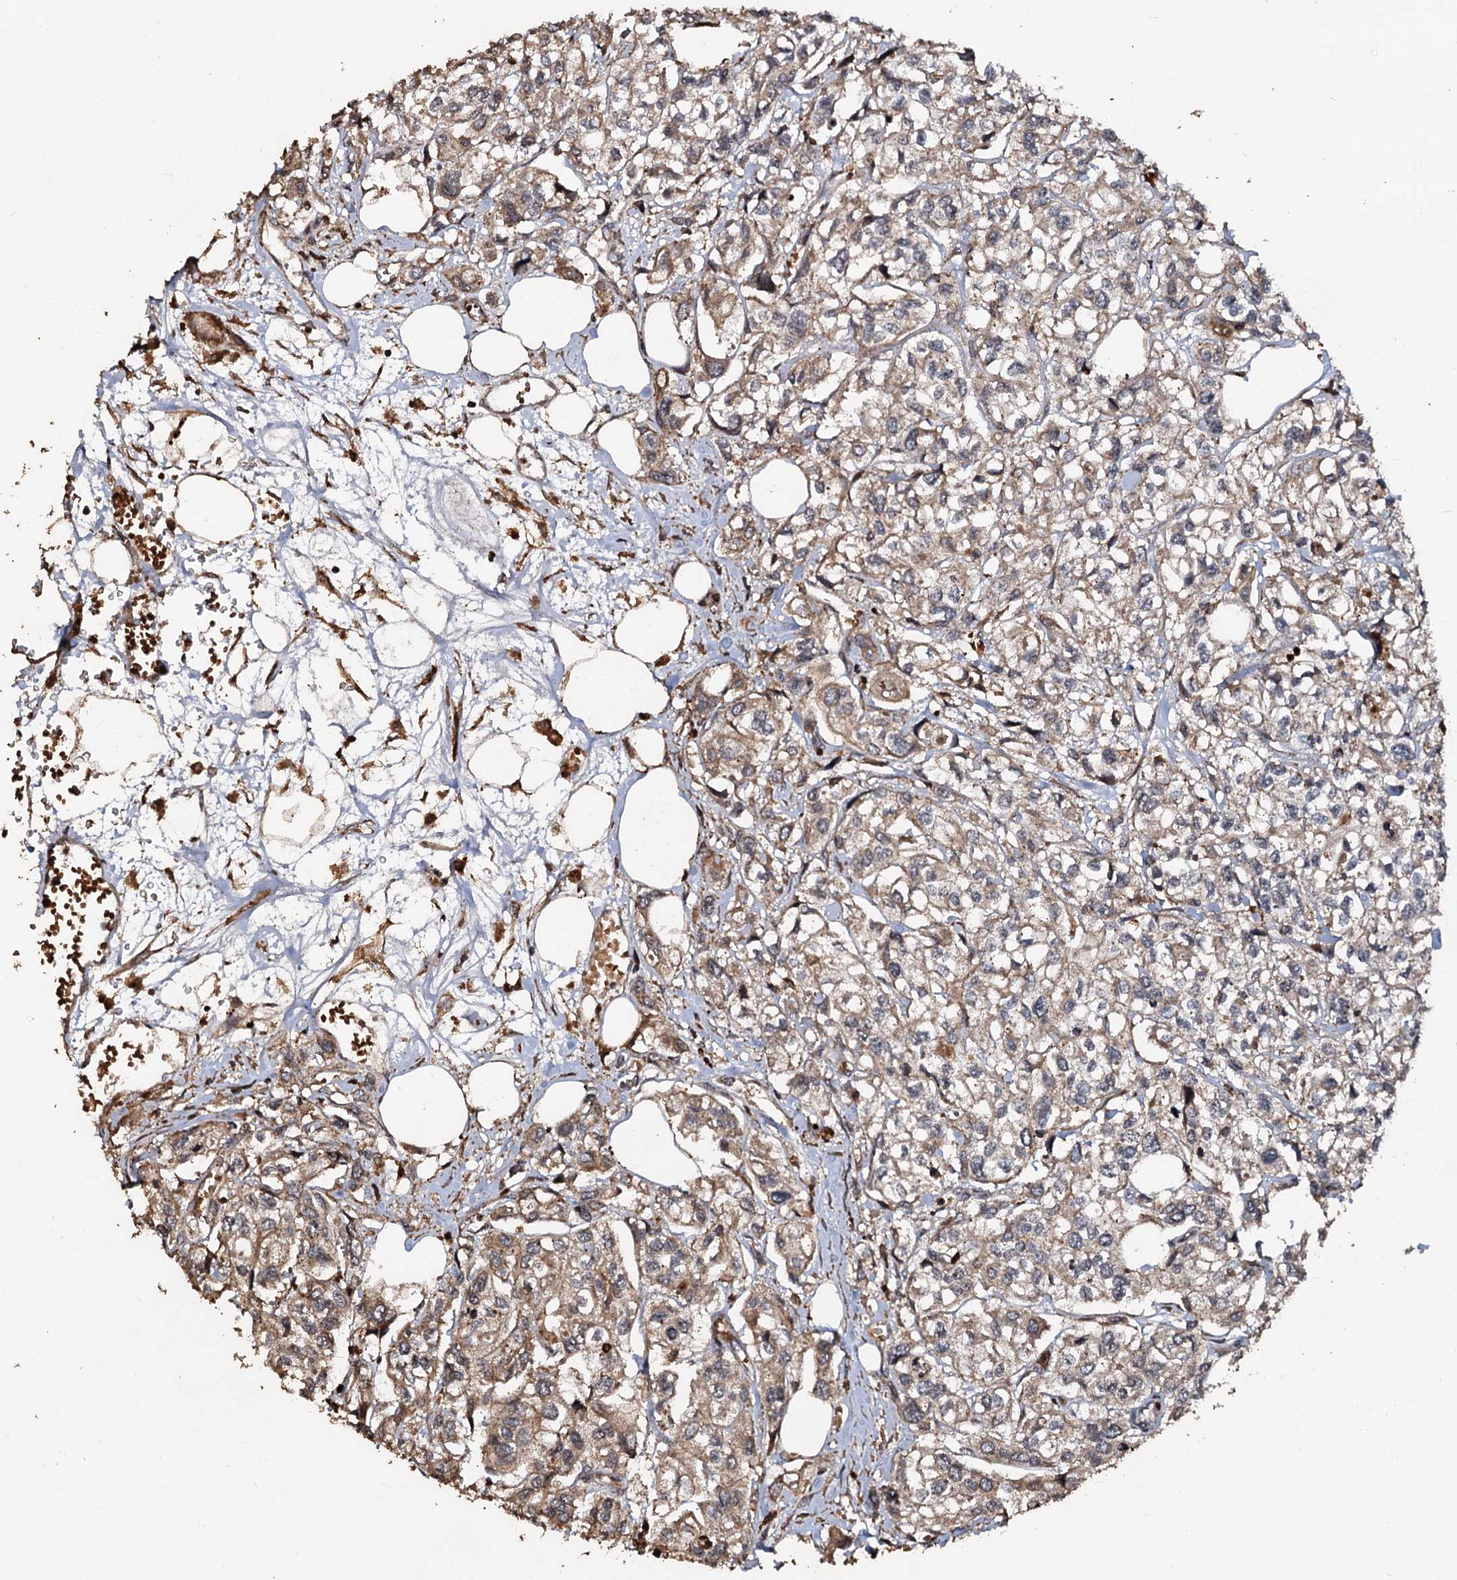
{"staining": {"intensity": "moderate", "quantity": ">75%", "location": "cytoplasmic/membranous"}, "tissue": "urothelial cancer", "cell_type": "Tumor cells", "image_type": "cancer", "snomed": [{"axis": "morphology", "description": "Urothelial carcinoma, High grade"}, {"axis": "topography", "description": "Urinary bladder"}], "caption": "DAB (3,3'-diaminobenzidine) immunohistochemical staining of human urothelial carcinoma (high-grade) shows moderate cytoplasmic/membranous protein expression in approximately >75% of tumor cells.", "gene": "NOTCH2NLA", "patient": {"sex": "male", "age": 67}}